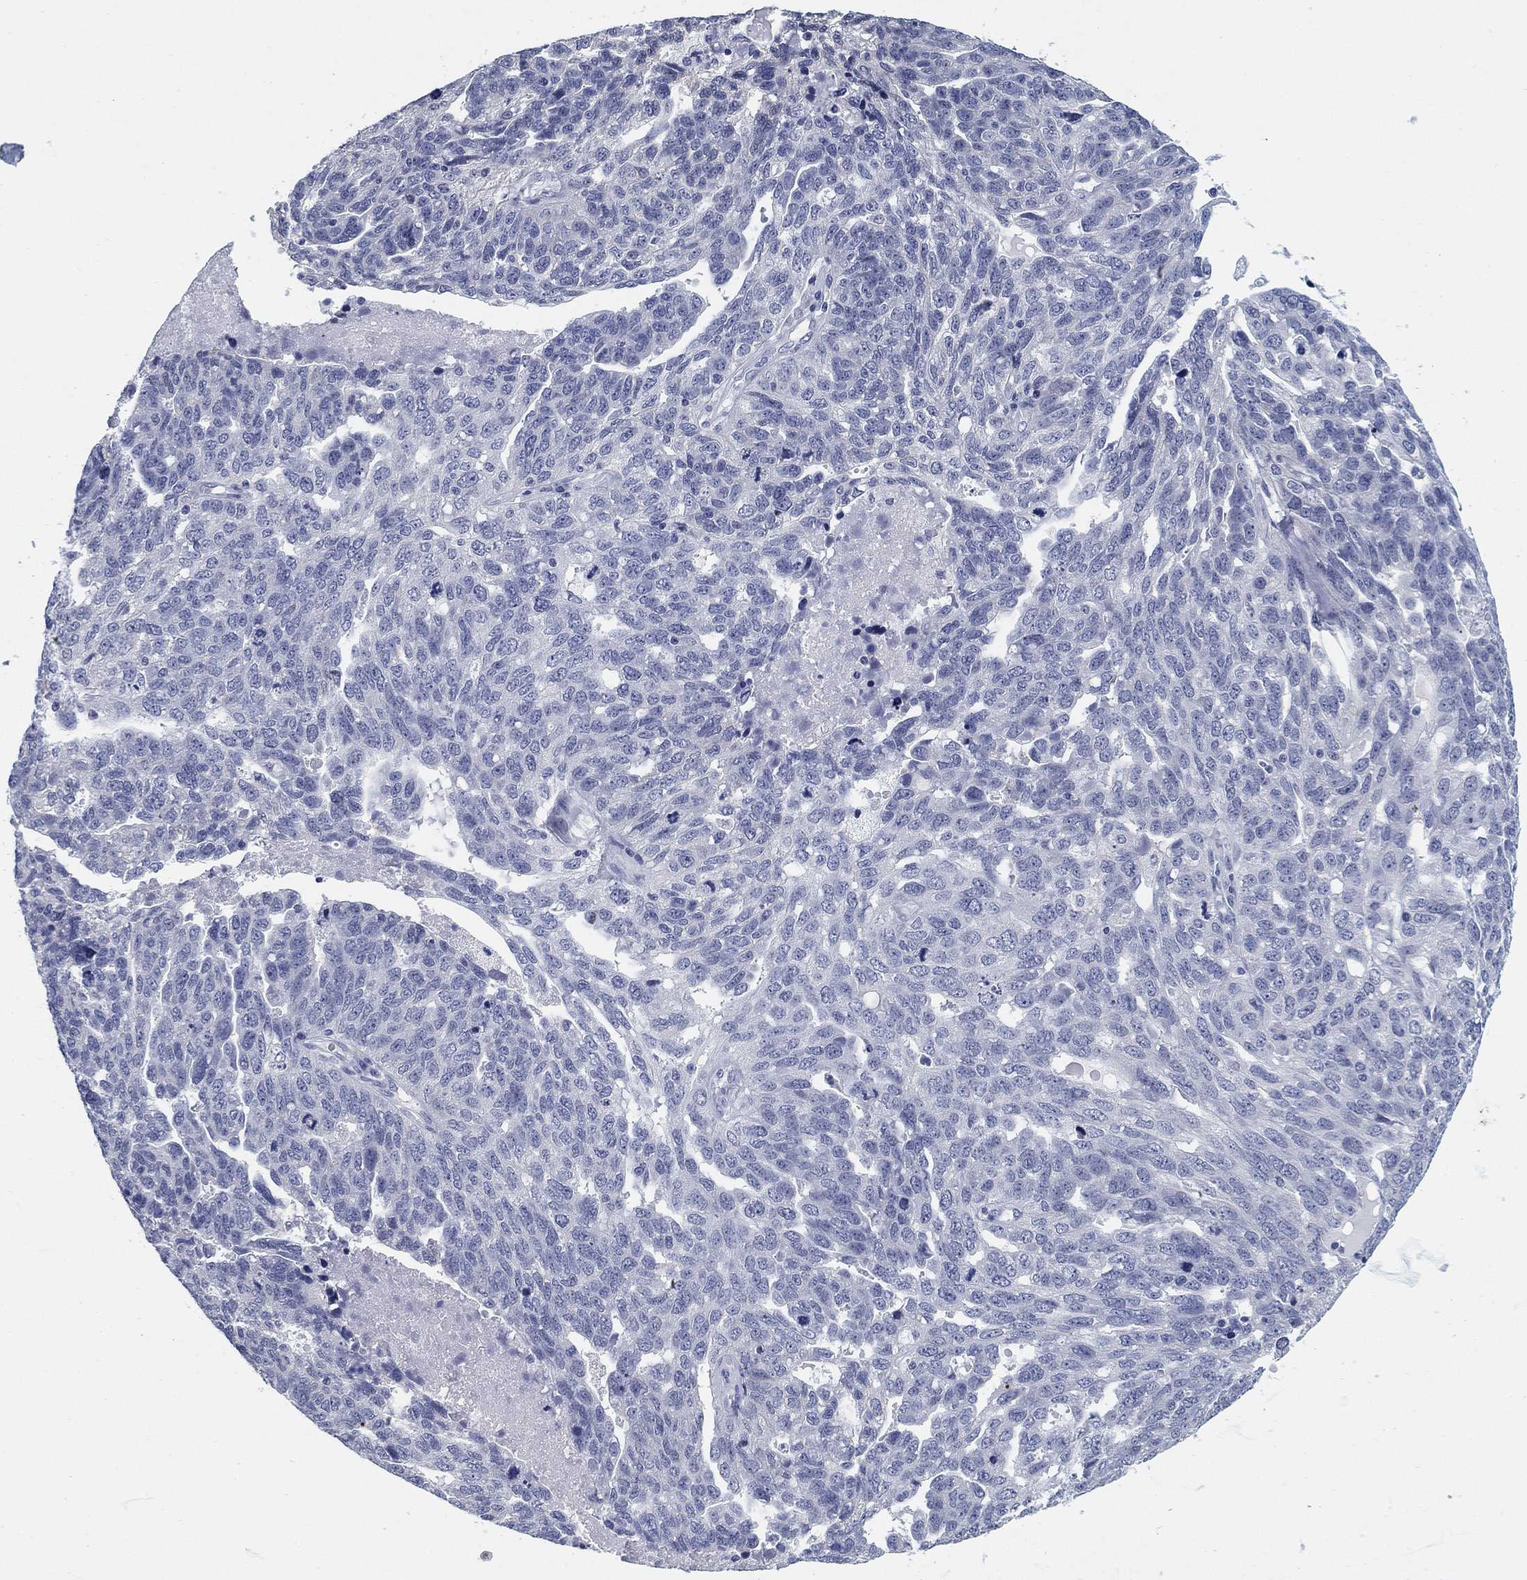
{"staining": {"intensity": "negative", "quantity": "none", "location": "none"}, "tissue": "ovarian cancer", "cell_type": "Tumor cells", "image_type": "cancer", "snomed": [{"axis": "morphology", "description": "Cystadenocarcinoma, serous, NOS"}, {"axis": "topography", "description": "Ovary"}], "caption": "Tumor cells show no significant positivity in ovarian cancer (serous cystadenocarcinoma).", "gene": "CLUL1", "patient": {"sex": "female", "age": 71}}